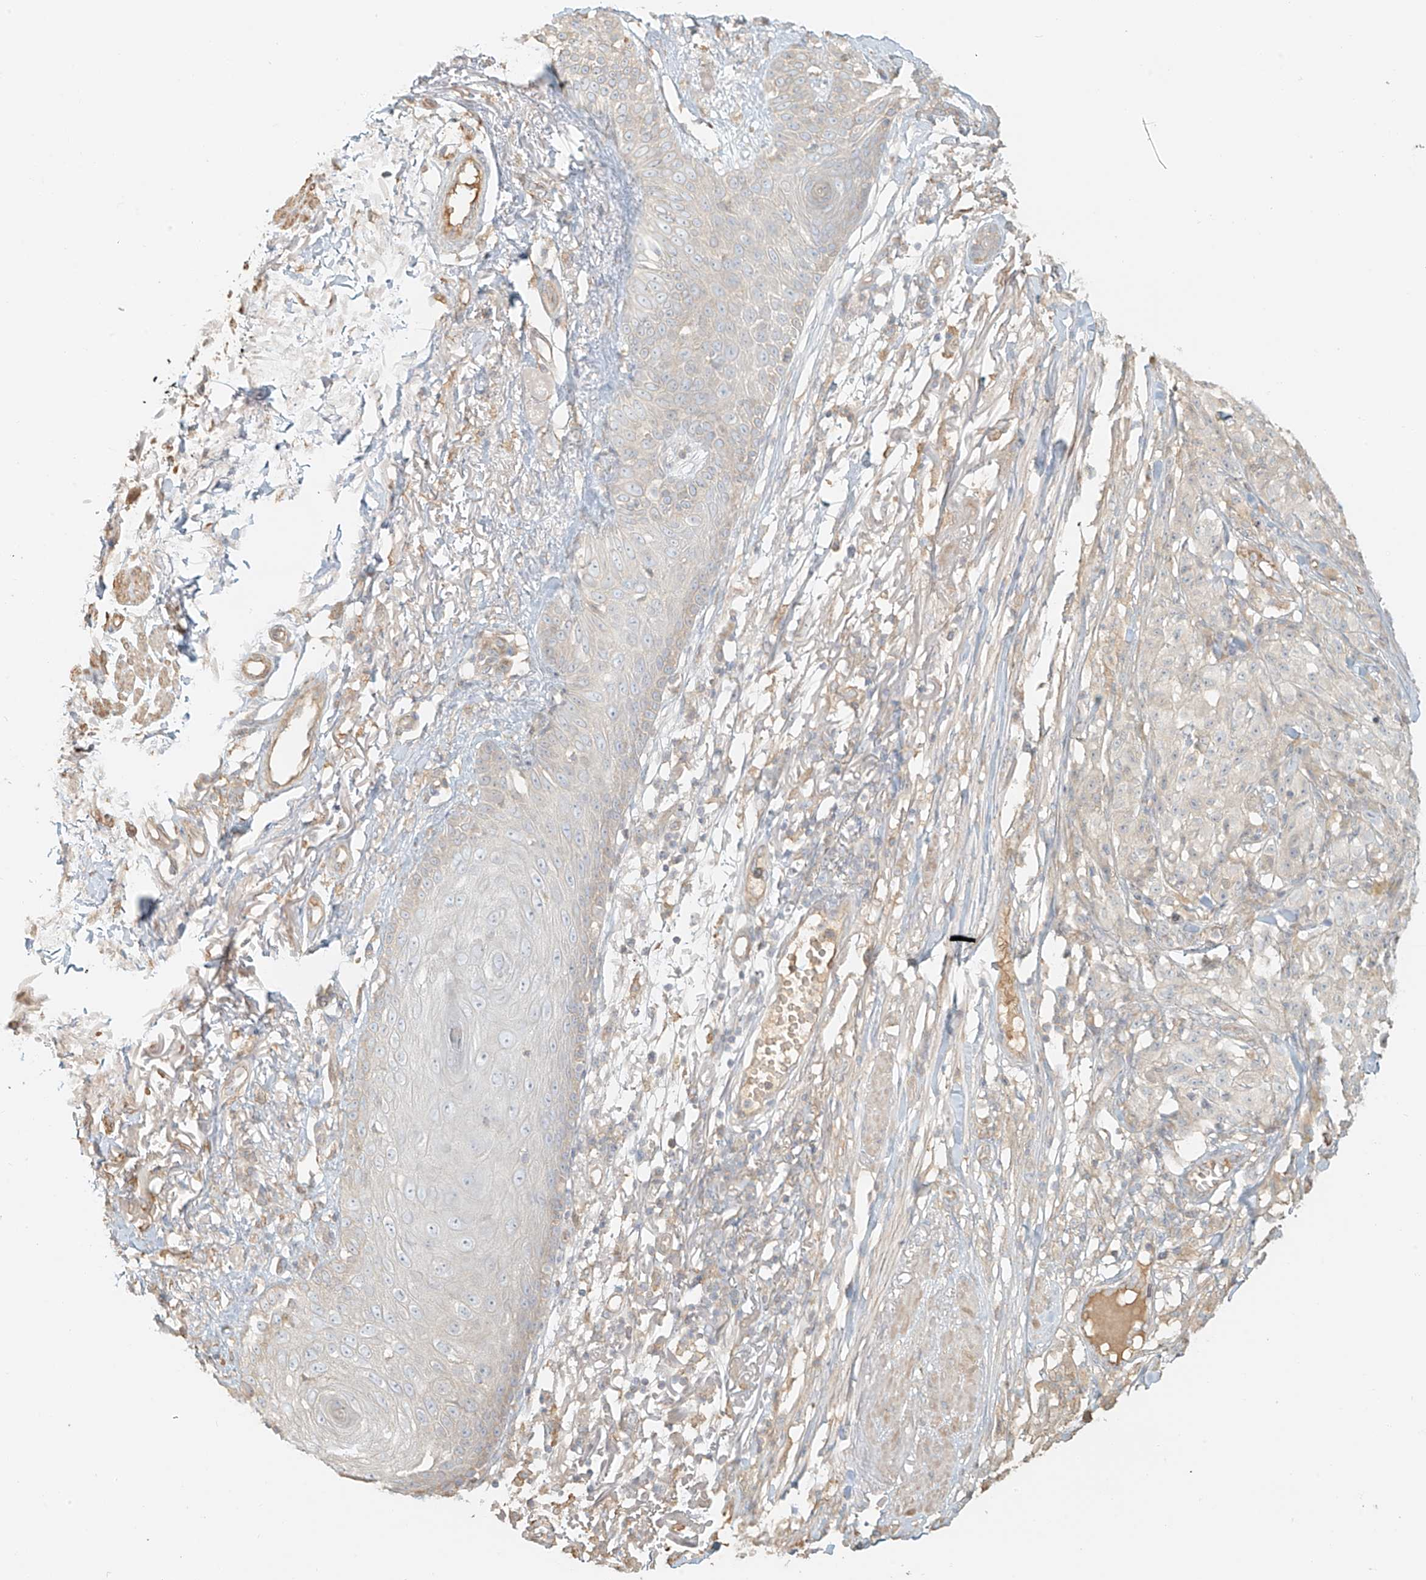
{"staining": {"intensity": "negative", "quantity": "none", "location": "none"}, "tissue": "melanoma", "cell_type": "Tumor cells", "image_type": "cancer", "snomed": [{"axis": "morphology", "description": "Malignant melanoma, NOS"}, {"axis": "topography", "description": "Skin"}], "caption": "This is an immunohistochemistry histopathology image of human melanoma. There is no positivity in tumor cells.", "gene": "UPK1B", "patient": {"sex": "female", "age": 82}}